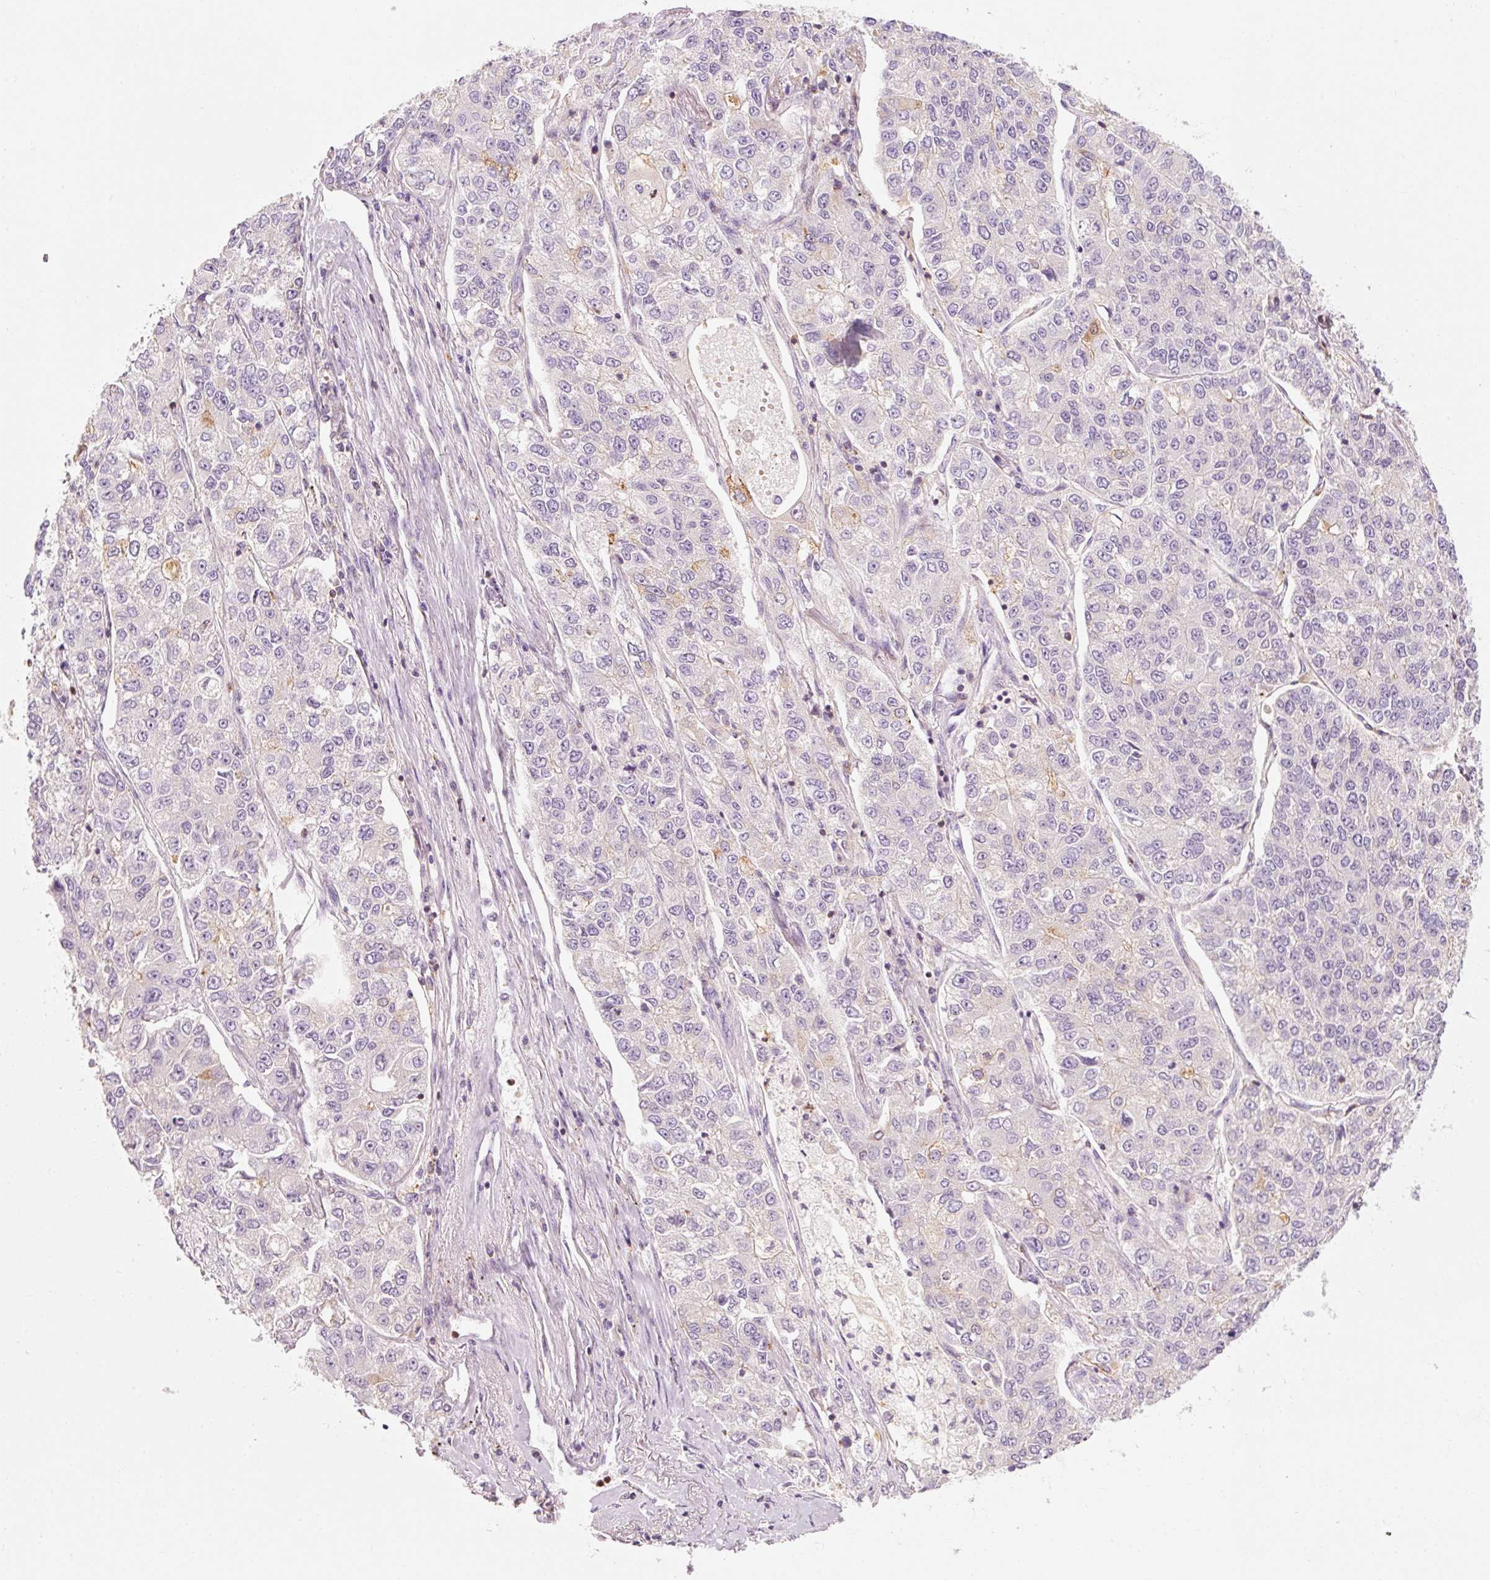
{"staining": {"intensity": "negative", "quantity": "none", "location": "none"}, "tissue": "lung cancer", "cell_type": "Tumor cells", "image_type": "cancer", "snomed": [{"axis": "morphology", "description": "Adenocarcinoma, NOS"}, {"axis": "topography", "description": "Lung"}], "caption": "The immunohistochemistry histopathology image has no significant positivity in tumor cells of lung cancer tissue.", "gene": "OR8K1", "patient": {"sex": "male", "age": 49}}